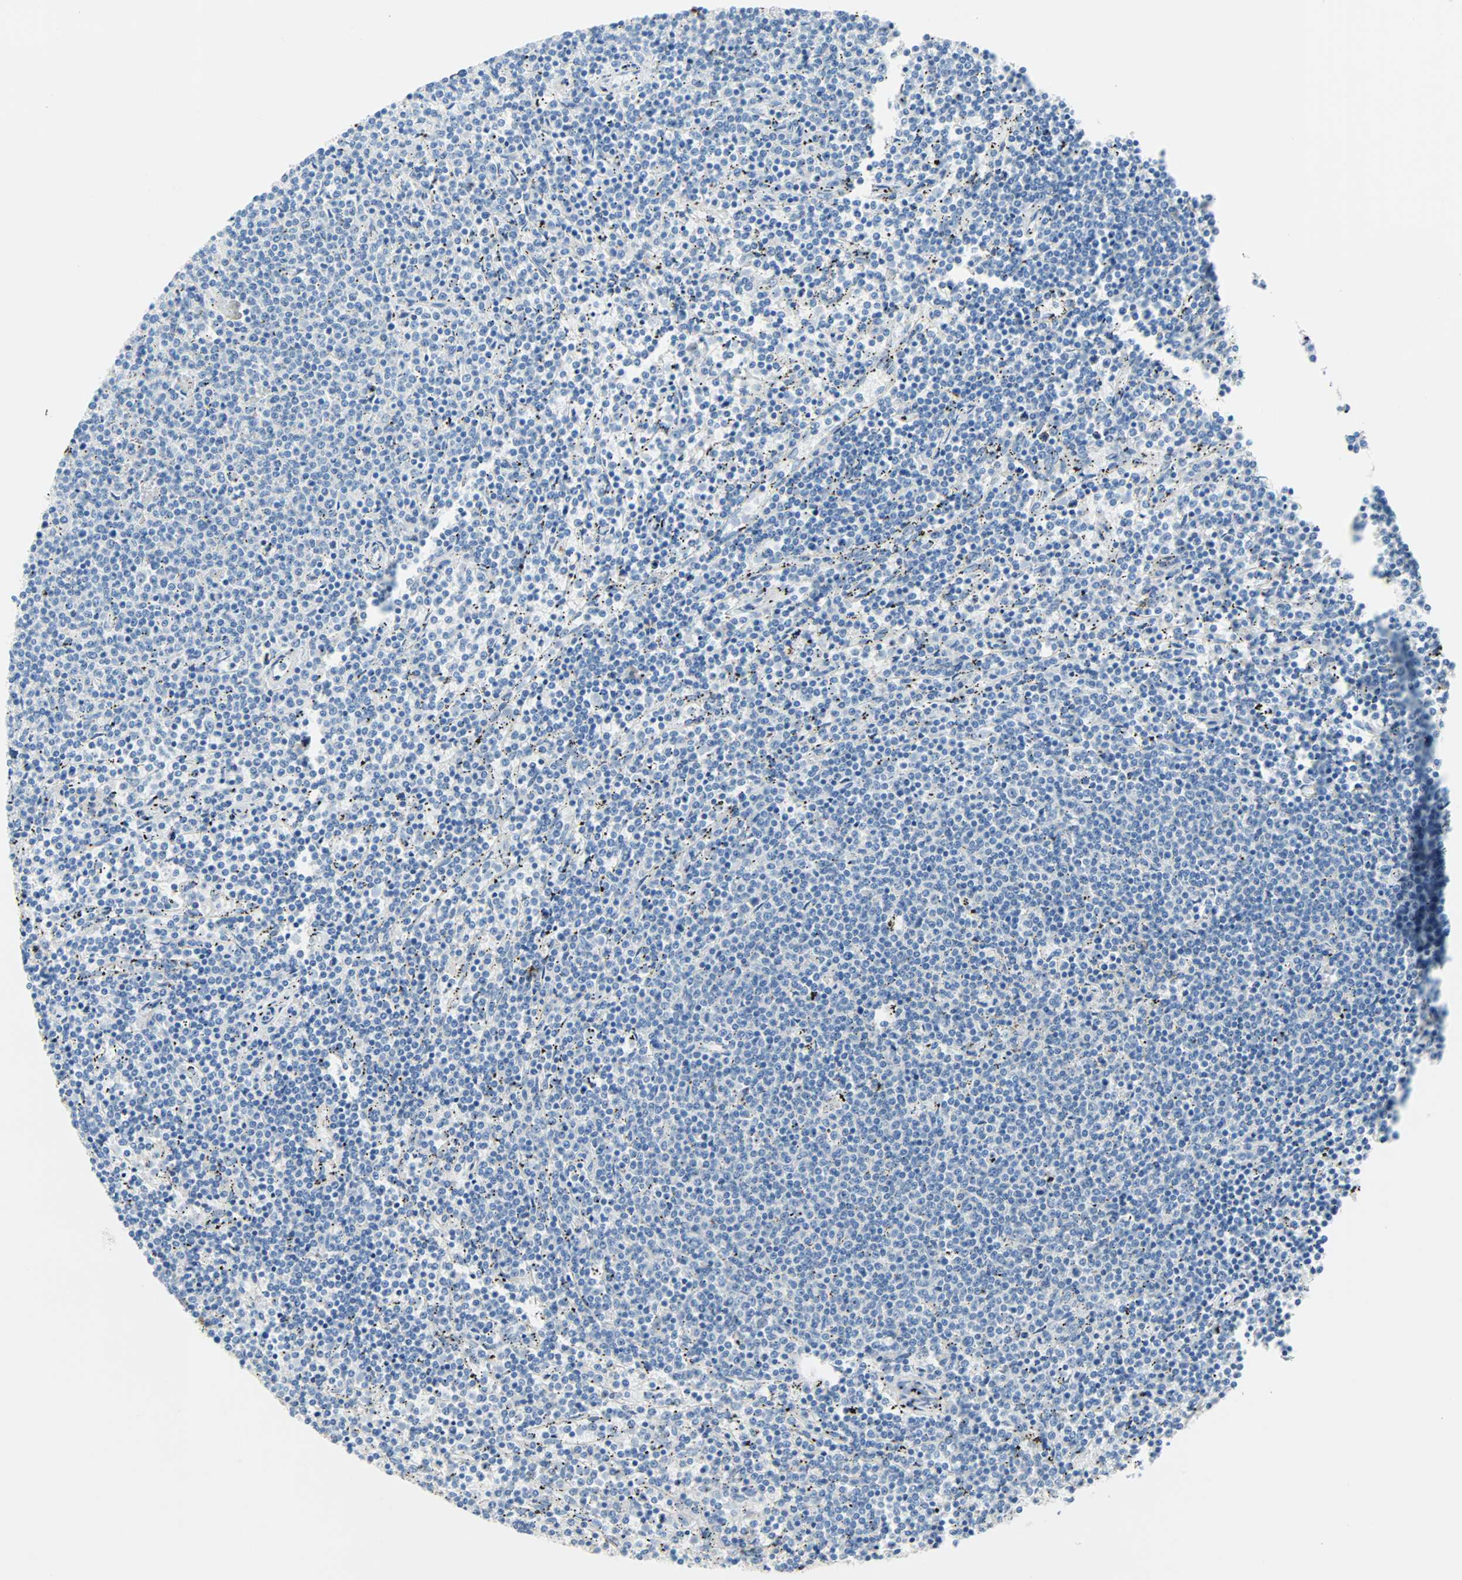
{"staining": {"intensity": "negative", "quantity": "none", "location": "none"}, "tissue": "lymphoma", "cell_type": "Tumor cells", "image_type": "cancer", "snomed": [{"axis": "morphology", "description": "Malignant lymphoma, non-Hodgkin's type, Low grade"}, {"axis": "topography", "description": "Spleen"}], "caption": "An immunohistochemistry micrograph of lymphoma is shown. There is no staining in tumor cells of lymphoma. (Brightfield microscopy of DAB (3,3'-diaminobenzidine) IHC at high magnification).", "gene": "PDPN", "patient": {"sex": "female", "age": 50}}